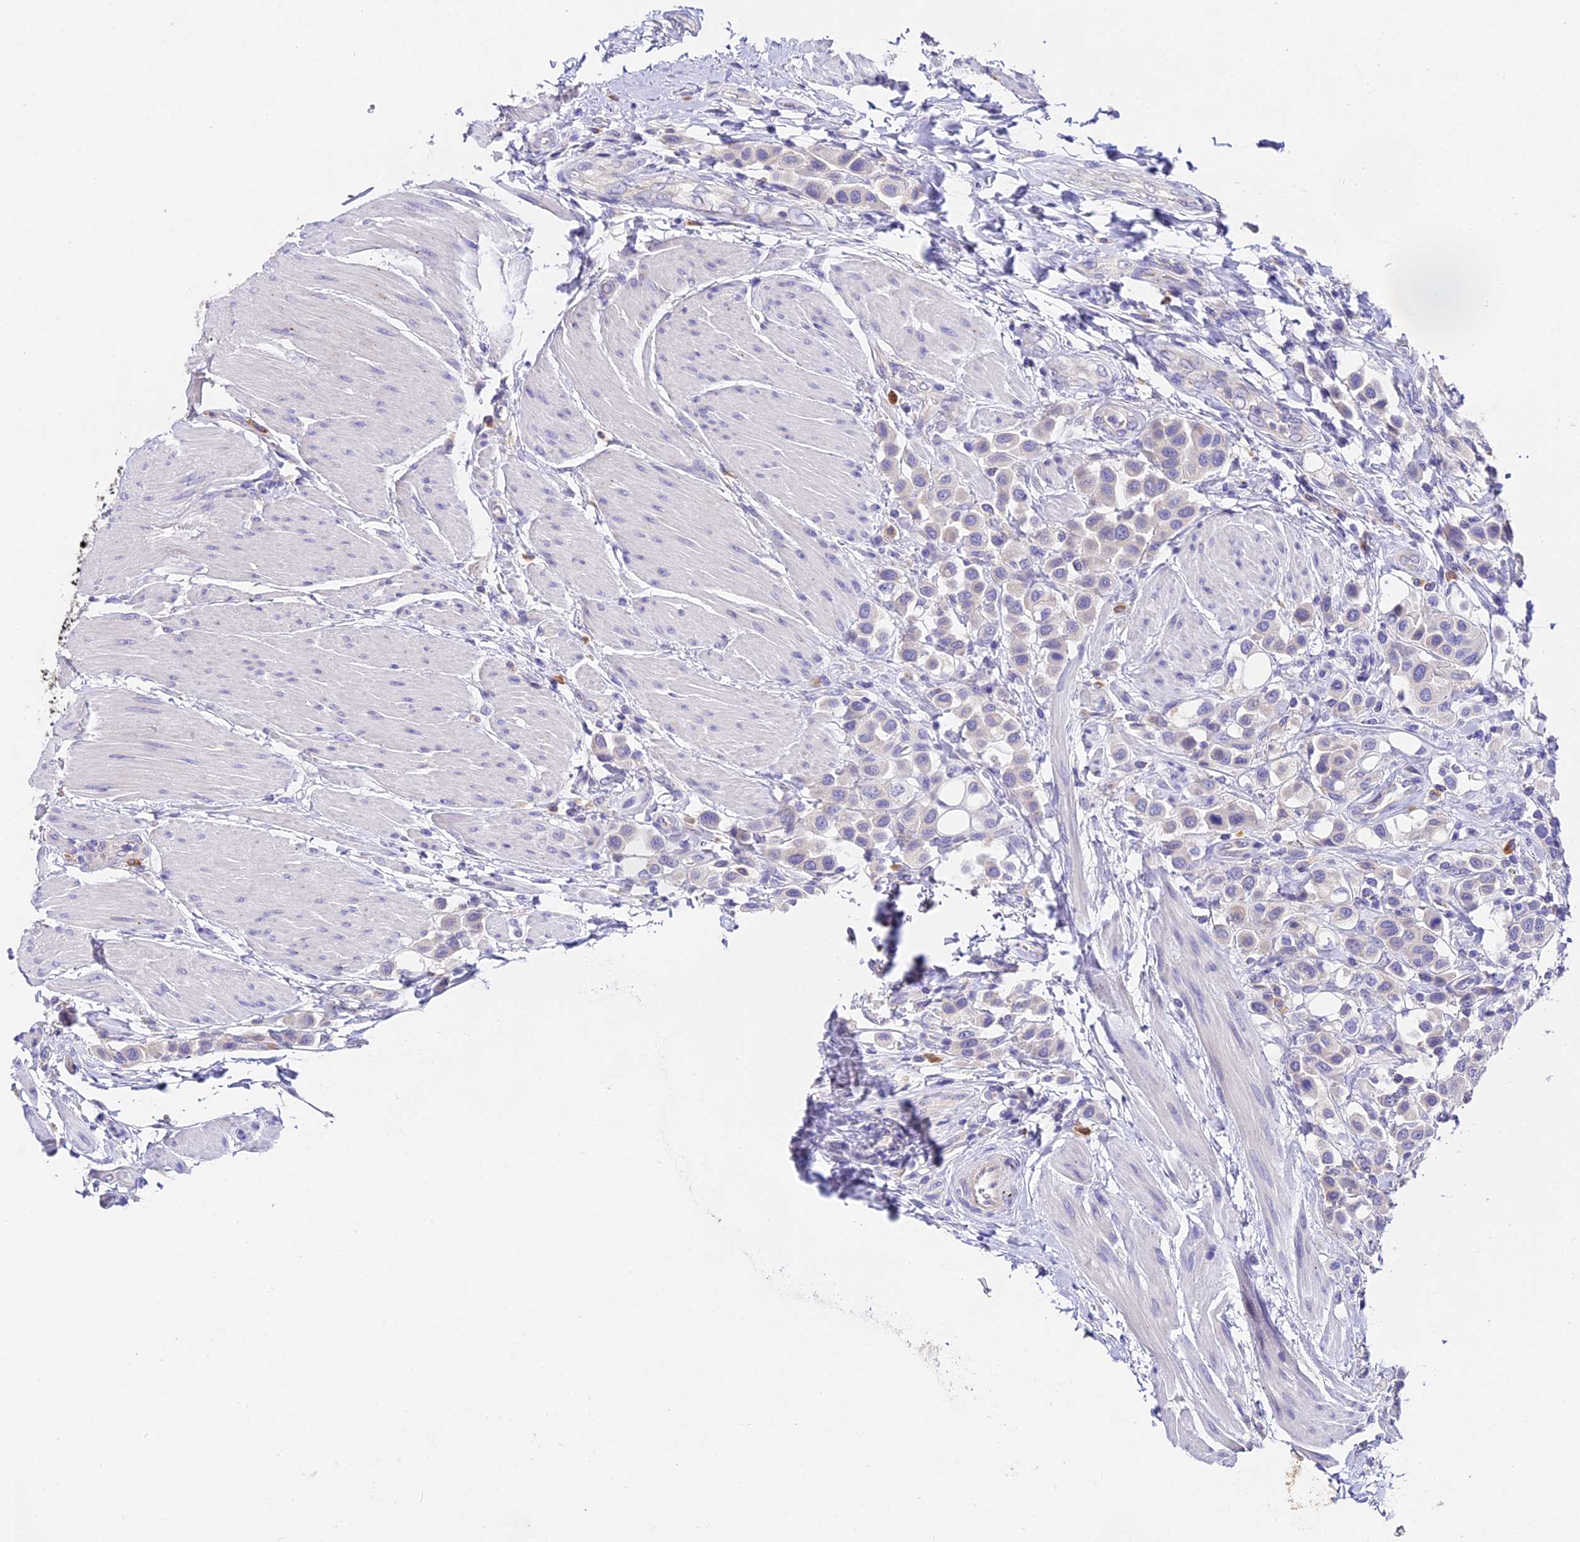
{"staining": {"intensity": "negative", "quantity": "none", "location": "none"}, "tissue": "urothelial cancer", "cell_type": "Tumor cells", "image_type": "cancer", "snomed": [{"axis": "morphology", "description": "Urothelial carcinoma, High grade"}, {"axis": "topography", "description": "Urinary bladder"}], "caption": "This is an immunohistochemistry (IHC) photomicrograph of urothelial carcinoma (high-grade). There is no expression in tumor cells.", "gene": "LYPD6", "patient": {"sex": "male", "age": 50}}